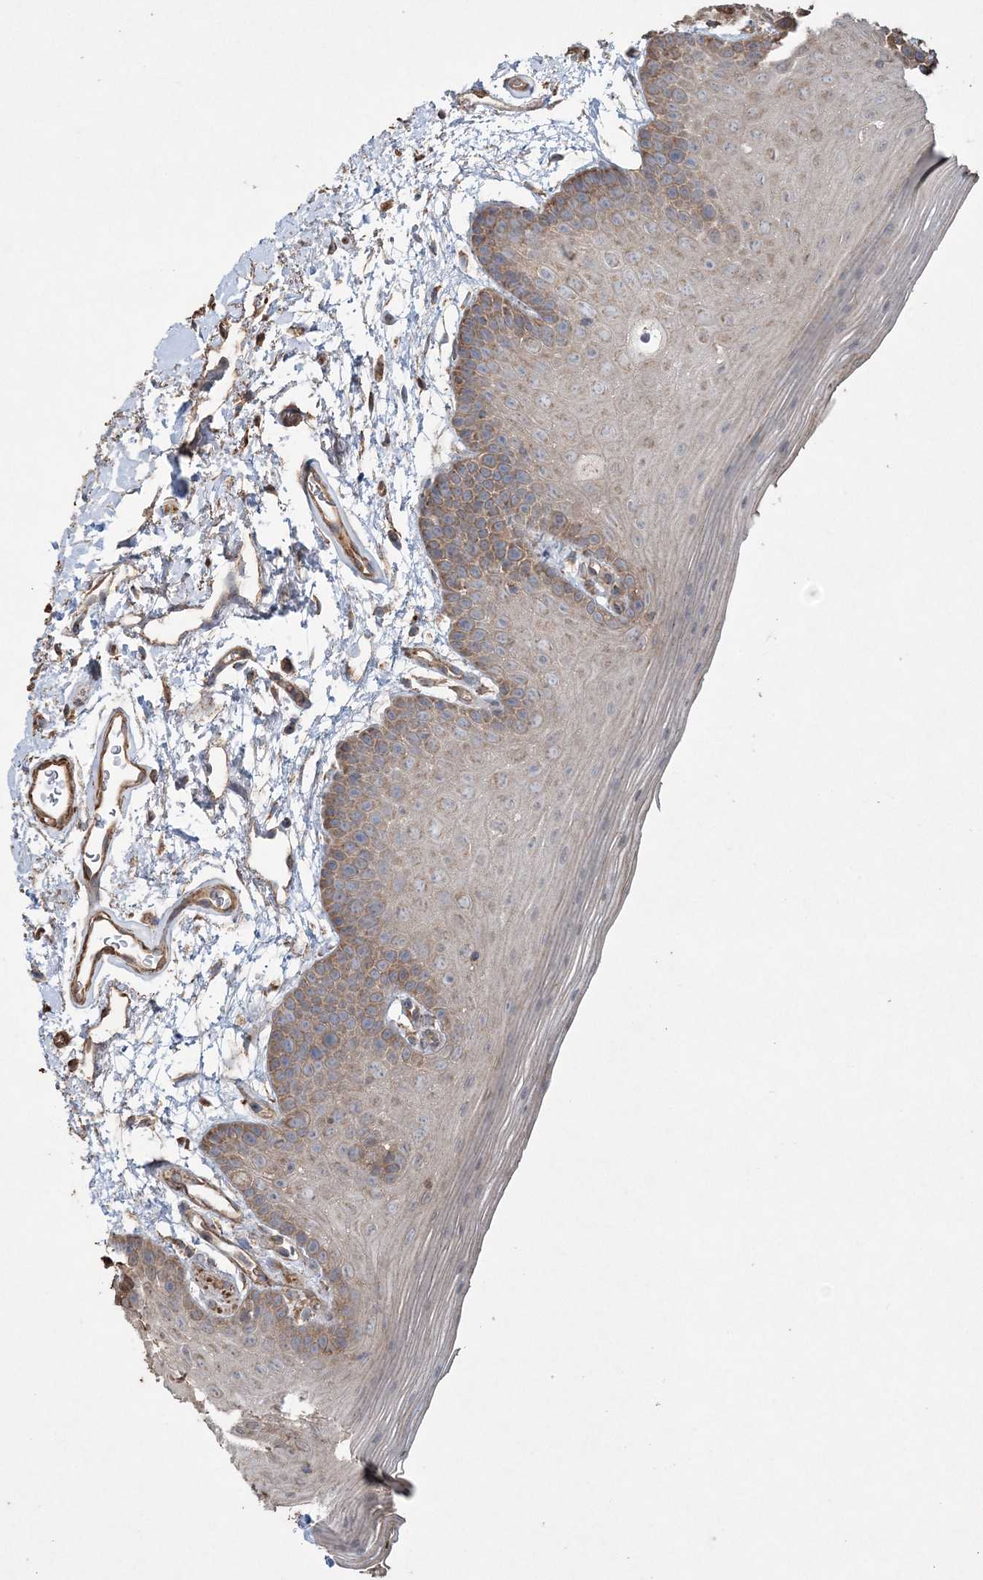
{"staining": {"intensity": "moderate", "quantity": "25%-75%", "location": "cytoplasmic/membranous"}, "tissue": "oral mucosa", "cell_type": "Squamous epithelial cells", "image_type": "normal", "snomed": [{"axis": "morphology", "description": "Normal tissue, NOS"}, {"axis": "topography", "description": "Oral tissue"}], "caption": "Moderate cytoplasmic/membranous protein positivity is appreciated in about 25%-75% of squamous epithelial cells in oral mucosa.", "gene": "TTC7A", "patient": {"sex": "male", "age": 62}}